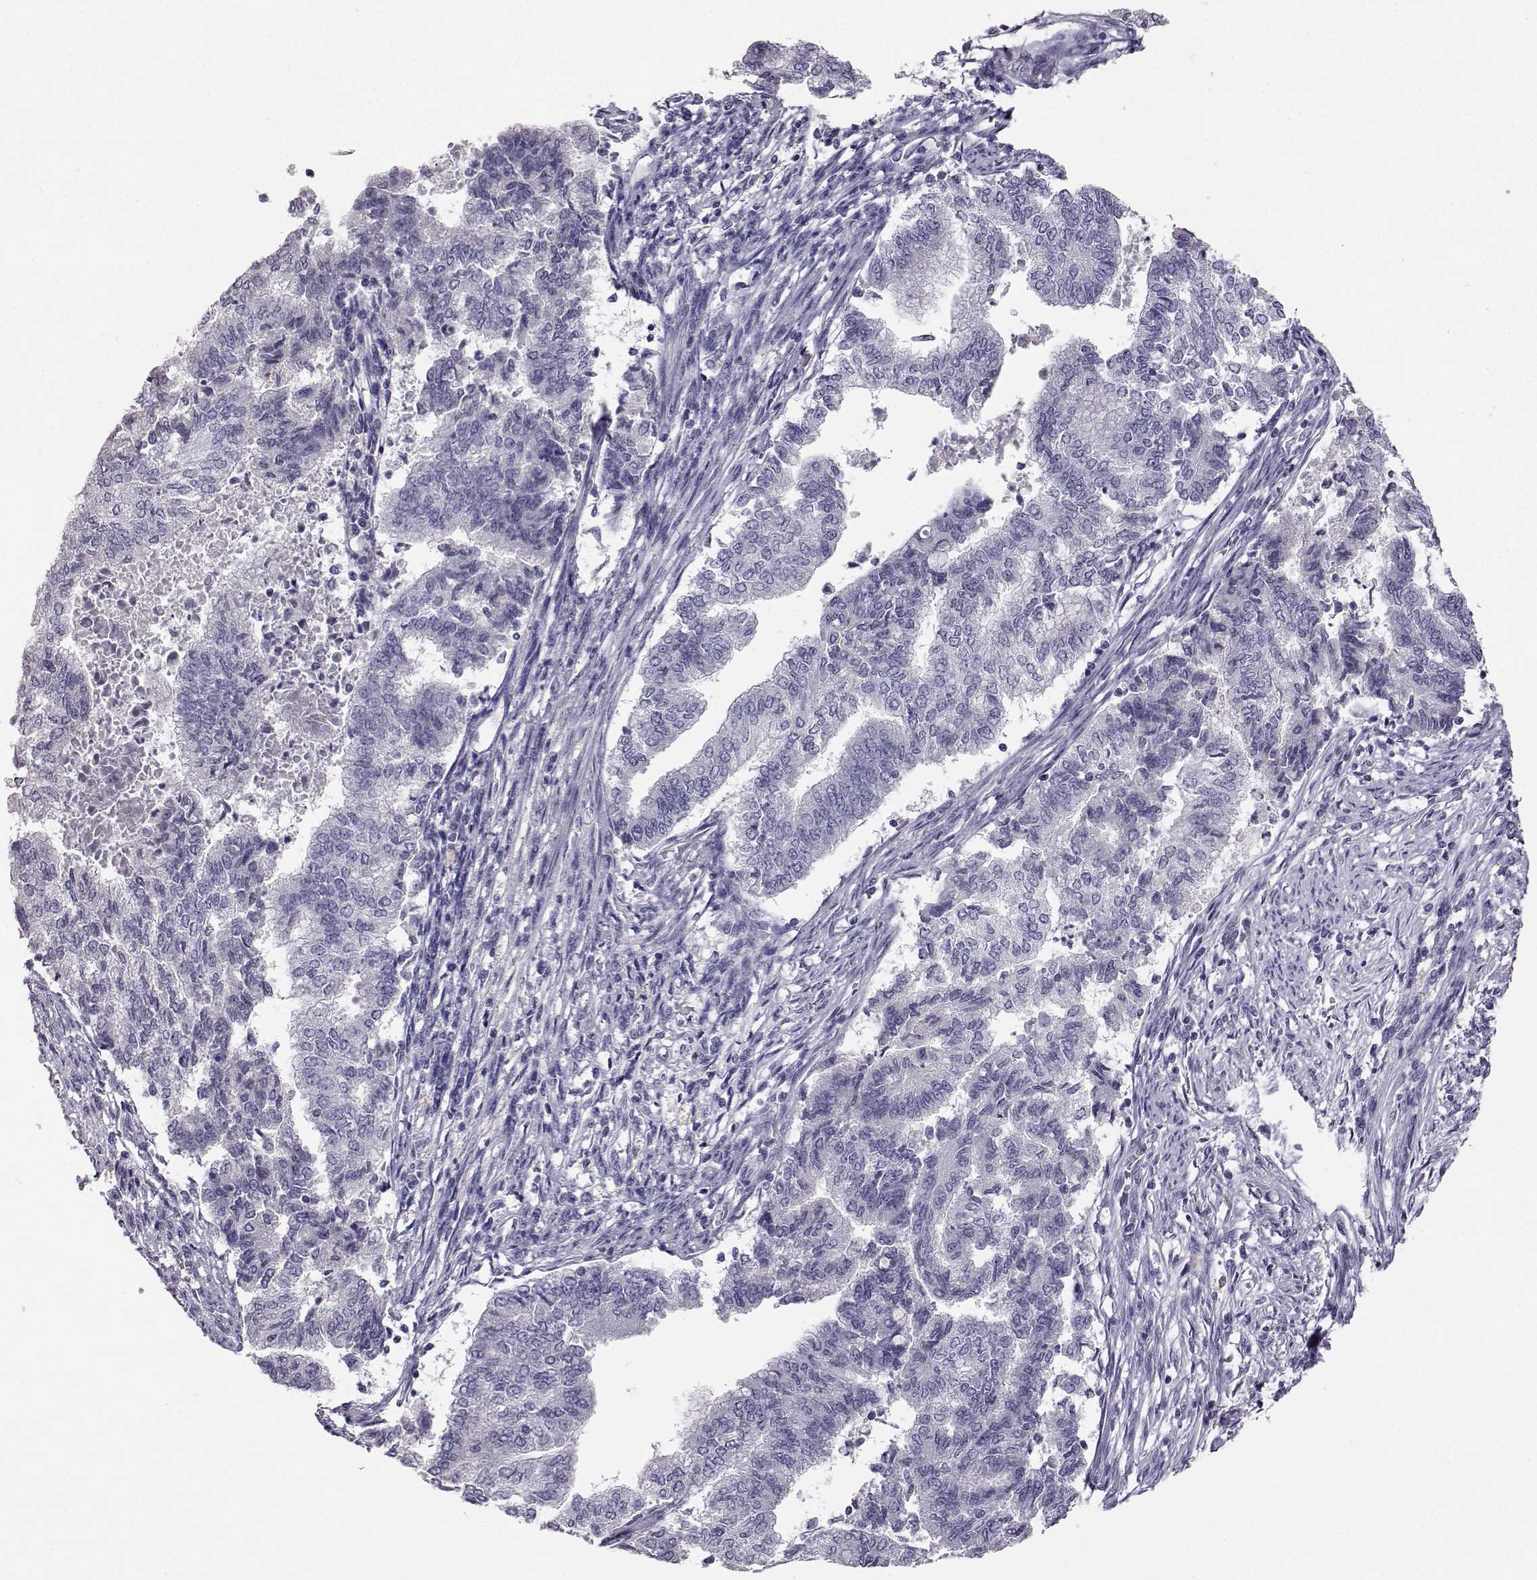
{"staining": {"intensity": "negative", "quantity": "none", "location": "none"}, "tissue": "endometrial cancer", "cell_type": "Tumor cells", "image_type": "cancer", "snomed": [{"axis": "morphology", "description": "Adenocarcinoma, NOS"}, {"axis": "topography", "description": "Endometrium"}], "caption": "A histopathology image of endometrial cancer stained for a protein shows no brown staining in tumor cells.", "gene": "AKR1B1", "patient": {"sex": "female", "age": 65}}